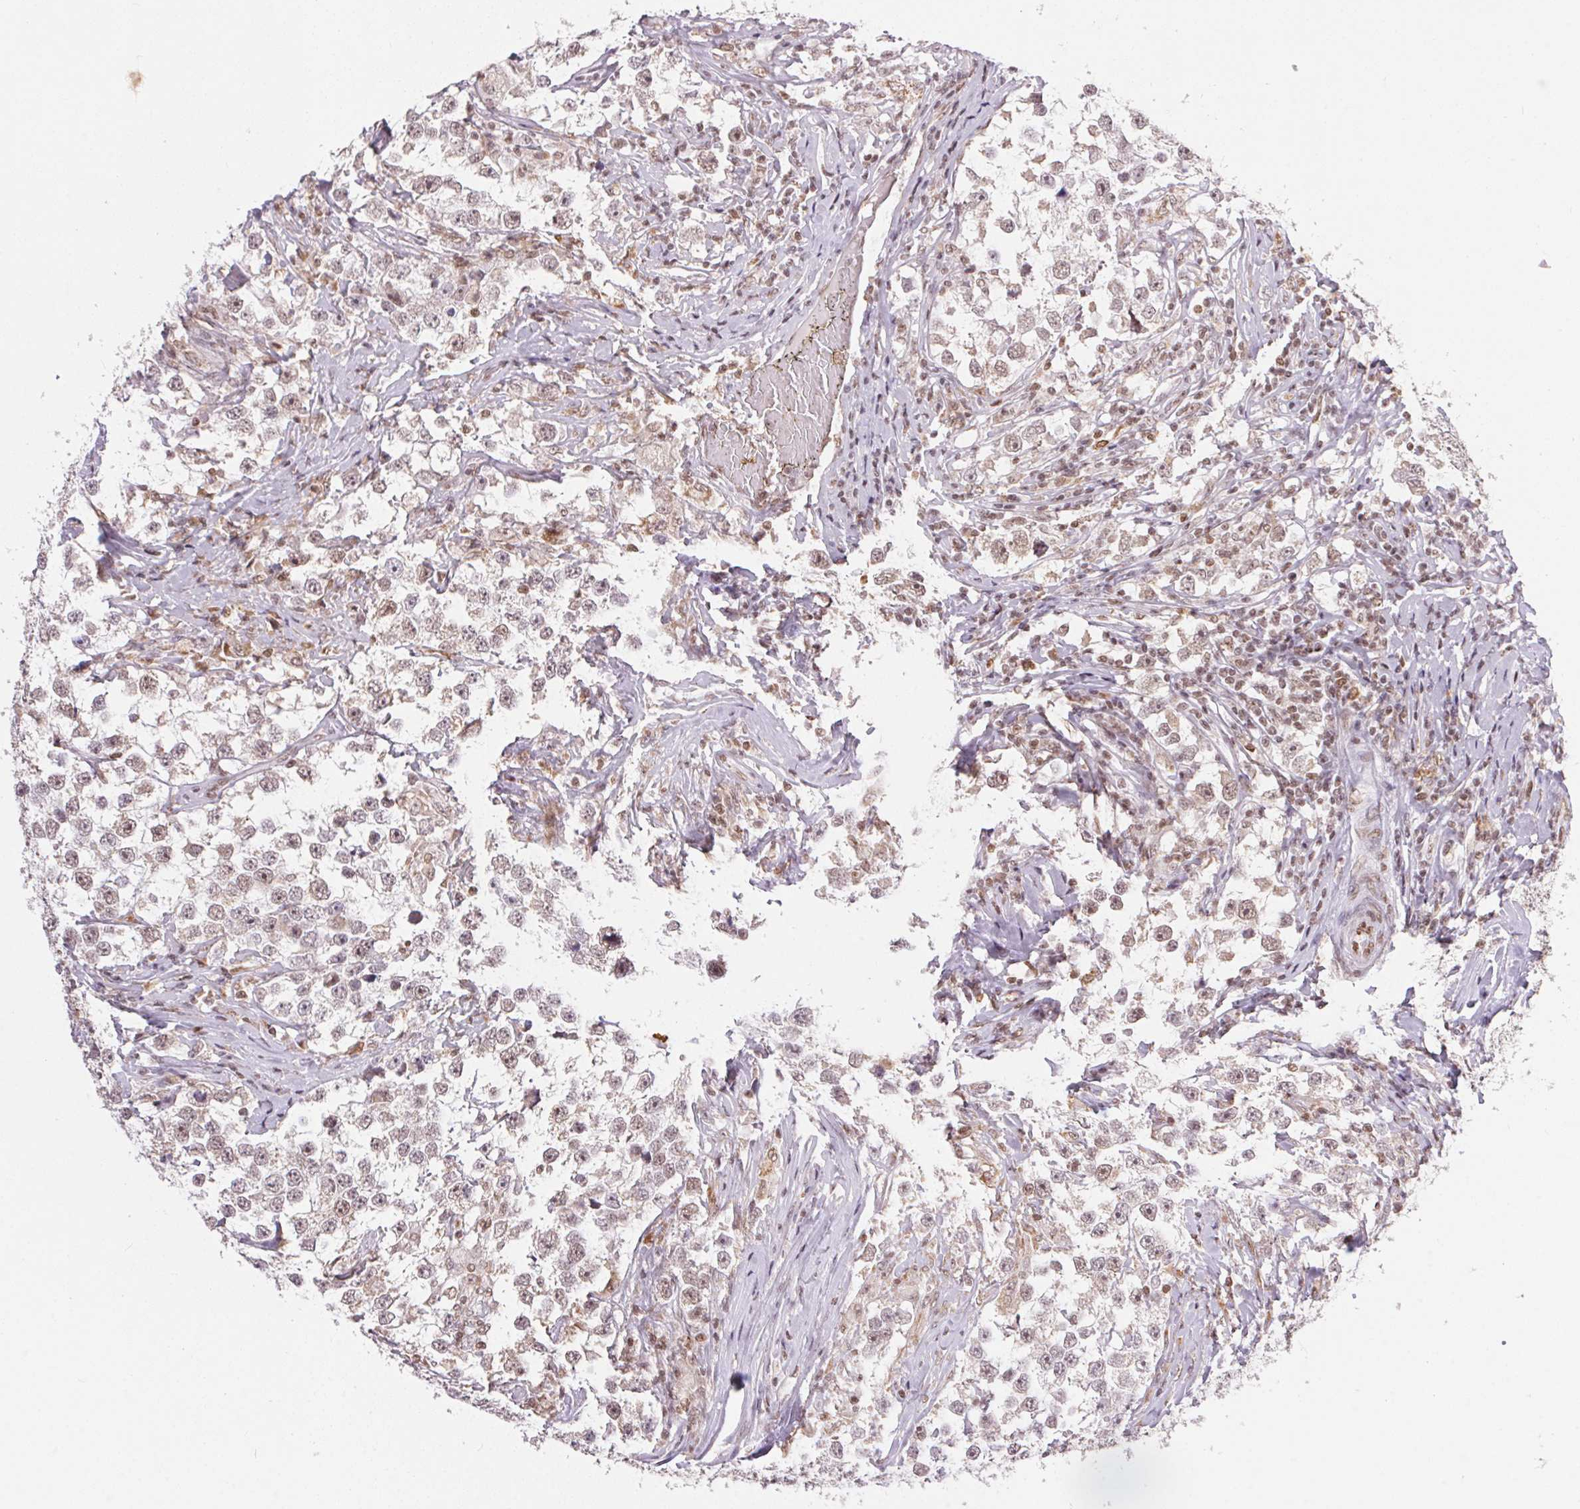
{"staining": {"intensity": "weak", "quantity": "25%-75%", "location": "nuclear"}, "tissue": "testis cancer", "cell_type": "Tumor cells", "image_type": "cancer", "snomed": [{"axis": "morphology", "description": "Seminoma, NOS"}, {"axis": "topography", "description": "Testis"}], "caption": "Immunohistochemistry (IHC) (DAB (3,3'-diaminobenzidine)) staining of human seminoma (testis) demonstrates weak nuclear protein expression in approximately 25%-75% of tumor cells. (IHC, brightfield microscopy, high magnification).", "gene": "NFE2L1", "patient": {"sex": "male", "age": 46}}